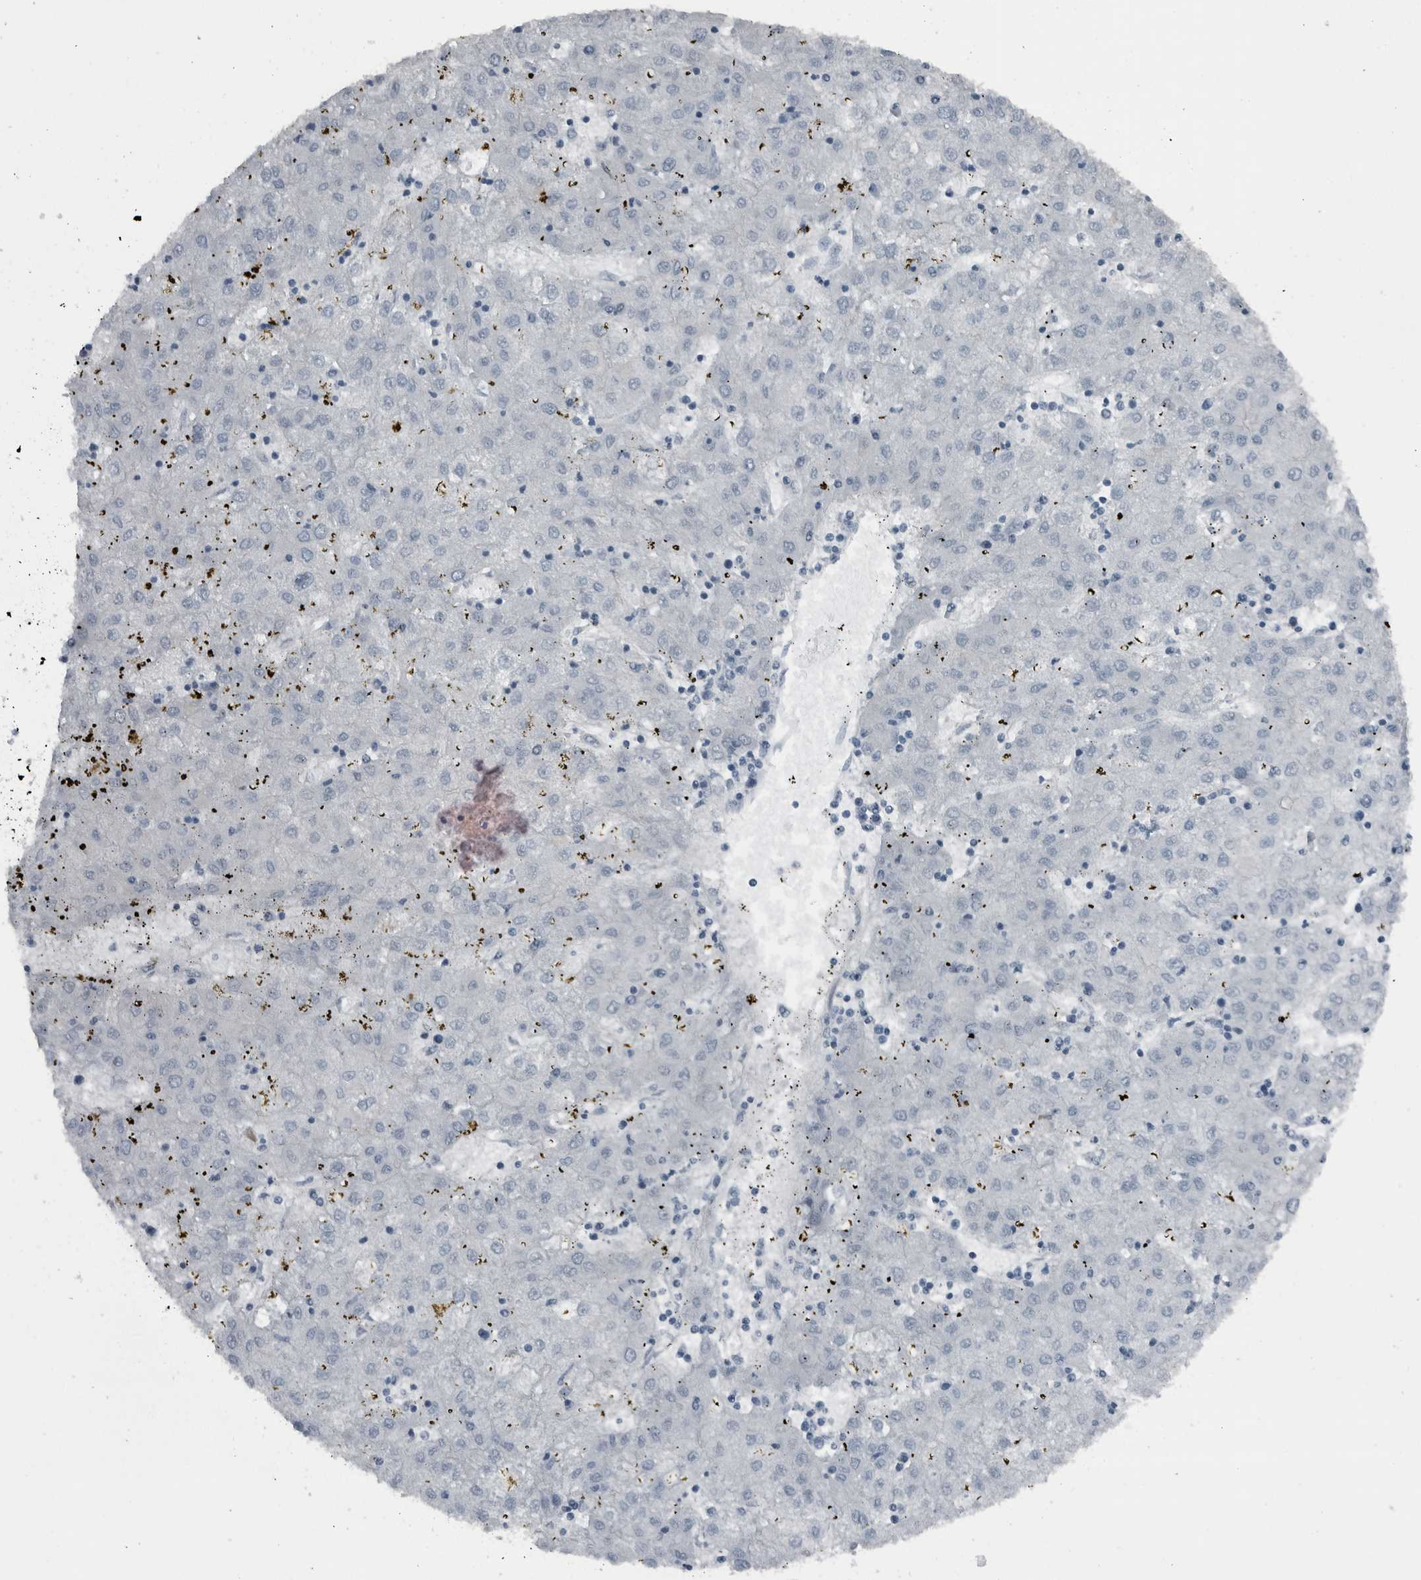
{"staining": {"intensity": "negative", "quantity": "none", "location": "none"}, "tissue": "liver cancer", "cell_type": "Tumor cells", "image_type": "cancer", "snomed": [{"axis": "morphology", "description": "Carcinoma, Hepatocellular, NOS"}, {"axis": "topography", "description": "Liver"}], "caption": "Immunohistochemistry (IHC) histopathology image of neoplastic tissue: human liver cancer (hepatocellular carcinoma) stained with DAB (3,3'-diaminobenzidine) exhibits no significant protein expression in tumor cells.", "gene": "GAK", "patient": {"sex": "male", "age": 72}}